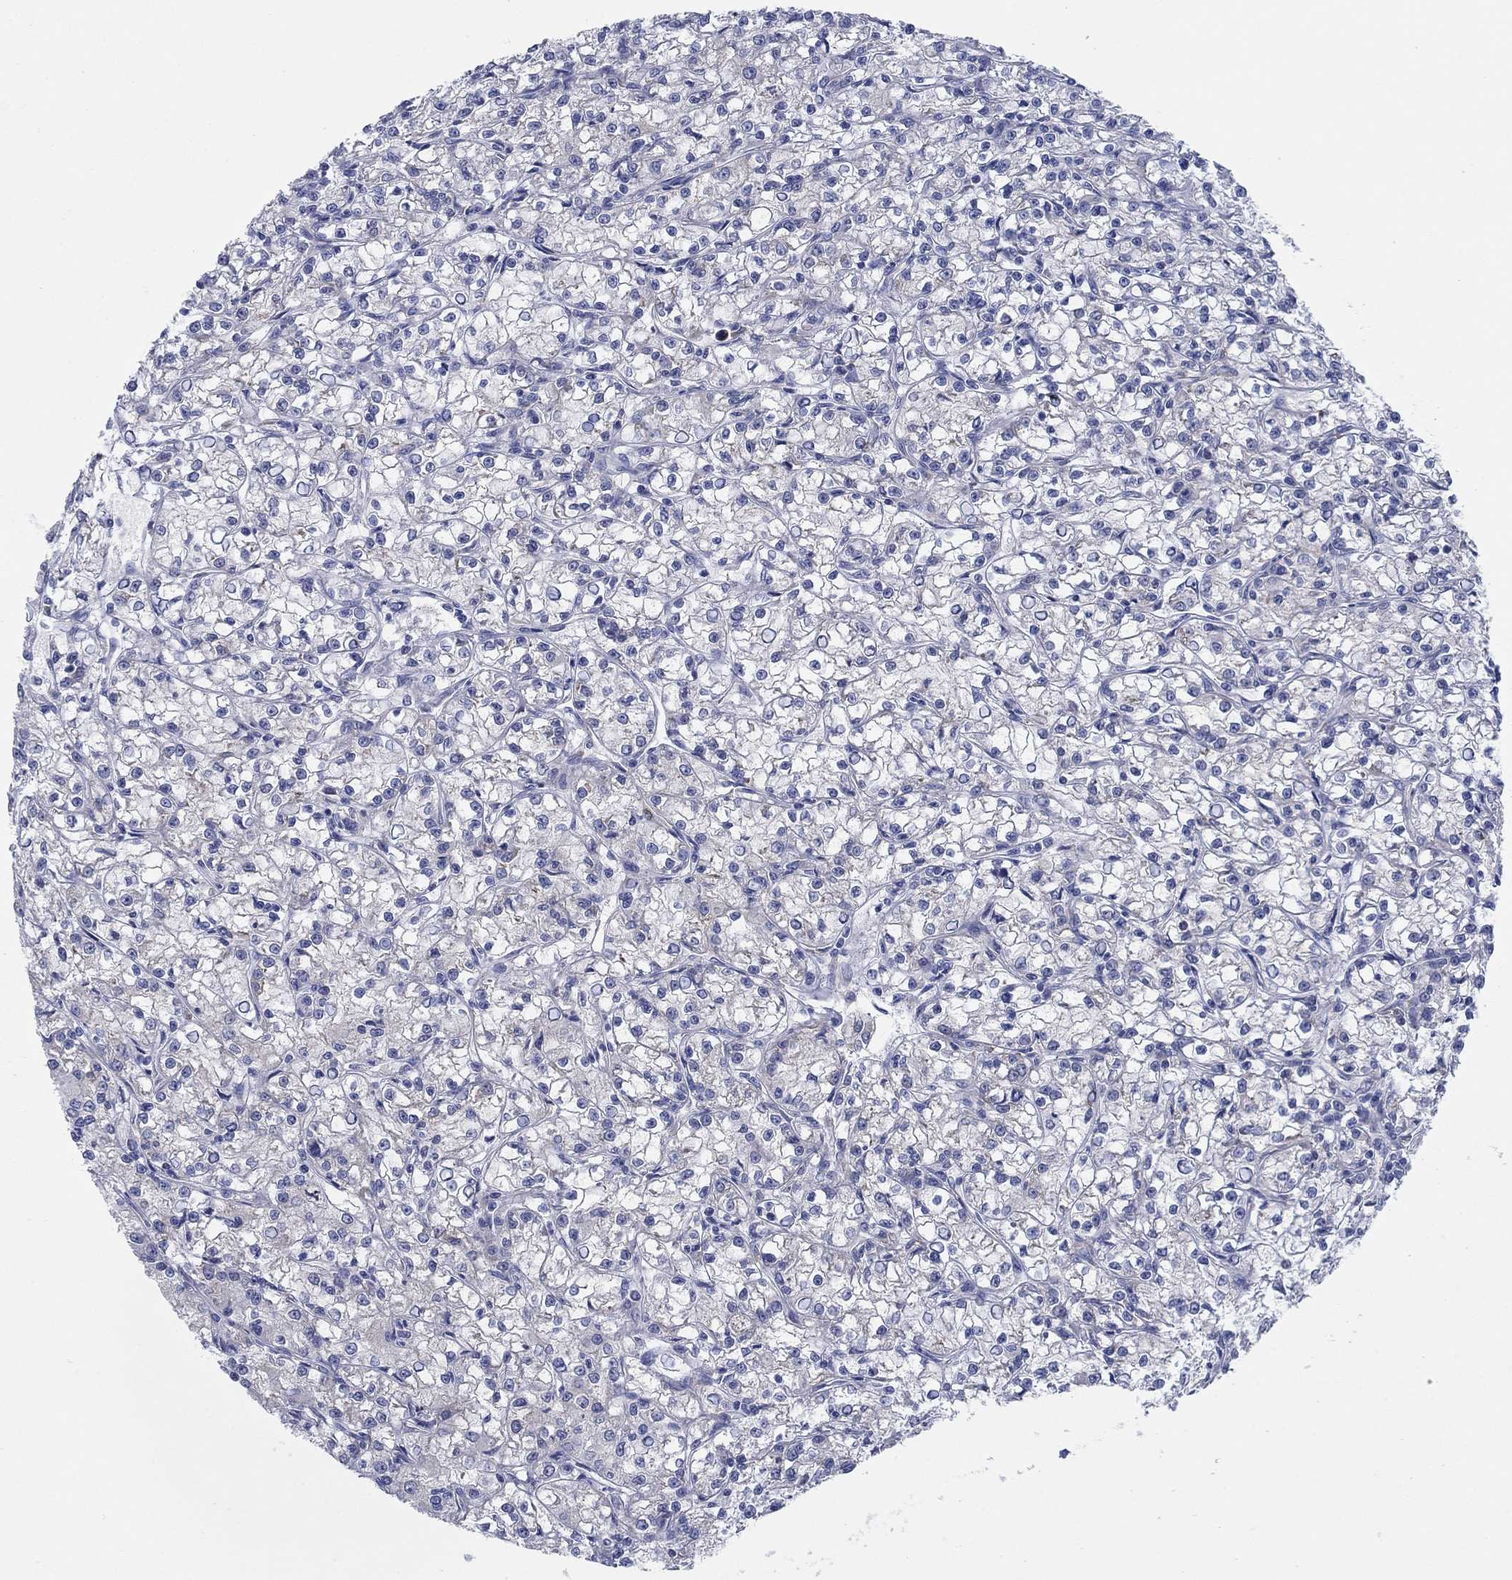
{"staining": {"intensity": "weak", "quantity": "<25%", "location": "cytoplasmic/membranous"}, "tissue": "renal cancer", "cell_type": "Tumor cells", "image_type": "cancer", "snomed": [{"axis": "morphology", "description": "Adenocarcinoma, NOS"}, {"axis": "topography", "description": "Kidney"}], "caption": "Renal cancer (adenocarcinoma) was stained to show a protein in brown. There is no significant staining in tumor cells.", "gene": "TMEM59", "patient": {"sex": "female", "age": 59}}